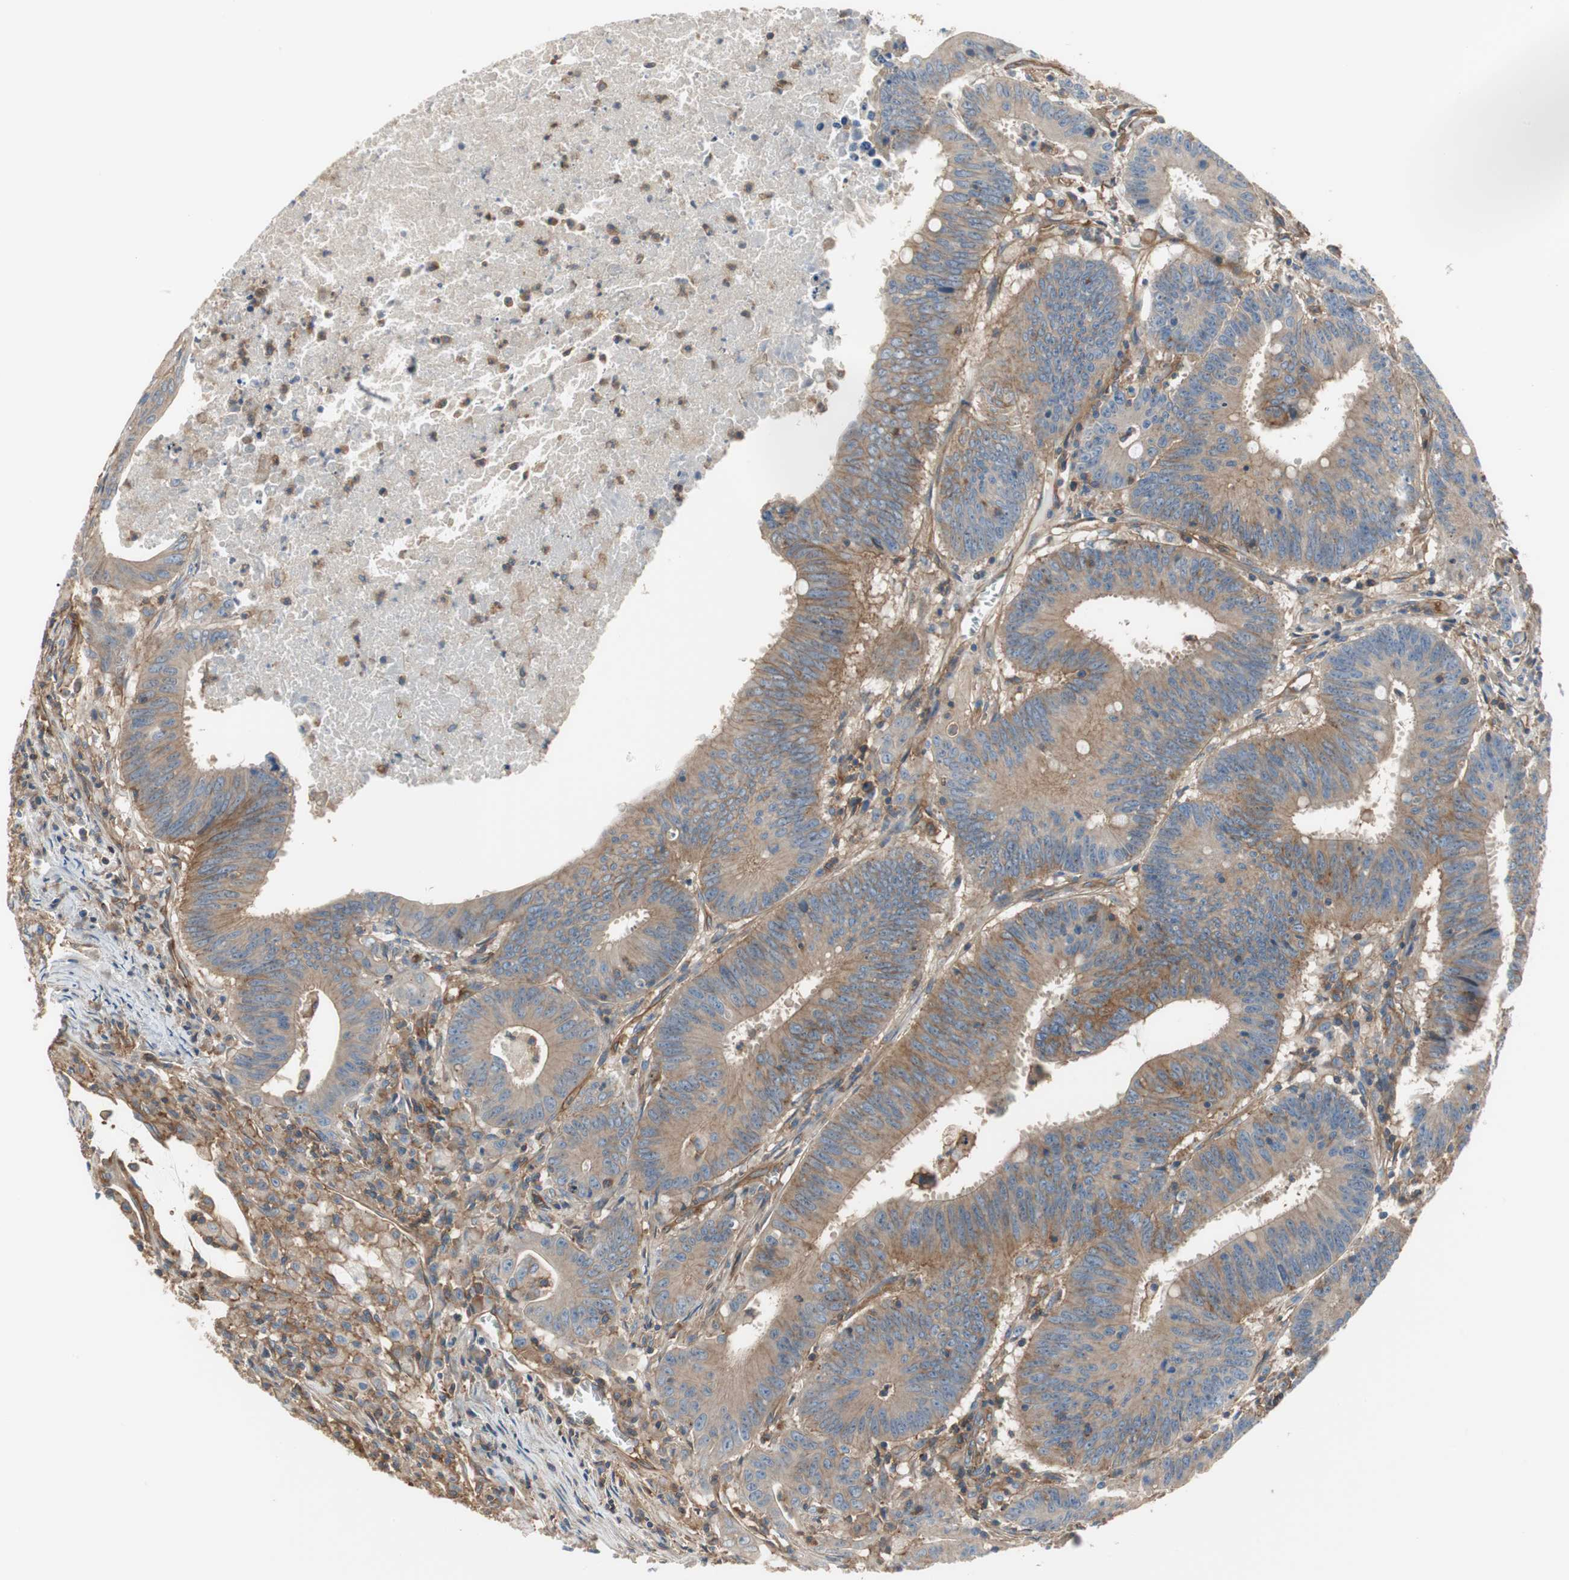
{"staining": {"intensity": "moderate", "quantity": "25%-75%", "location": "cytoplasmic/membranous"}, "tissue": "colorectal cancer", "cell_type": "Tumor cells", "image_type": "cancer", "snomed": [{"axis": "morphology", "description": "Adenocarcinoma, NOS"}, {"axis": "topography", "description": "Colon"}], "caption": "Moderate cytoplasmic/membranous positivity is seen in about 25%-75% of tumor cells in colorectal adenocarcinoma.", "gene": "IL1RL1", "patient": {"sex": "male", "age": 45}}